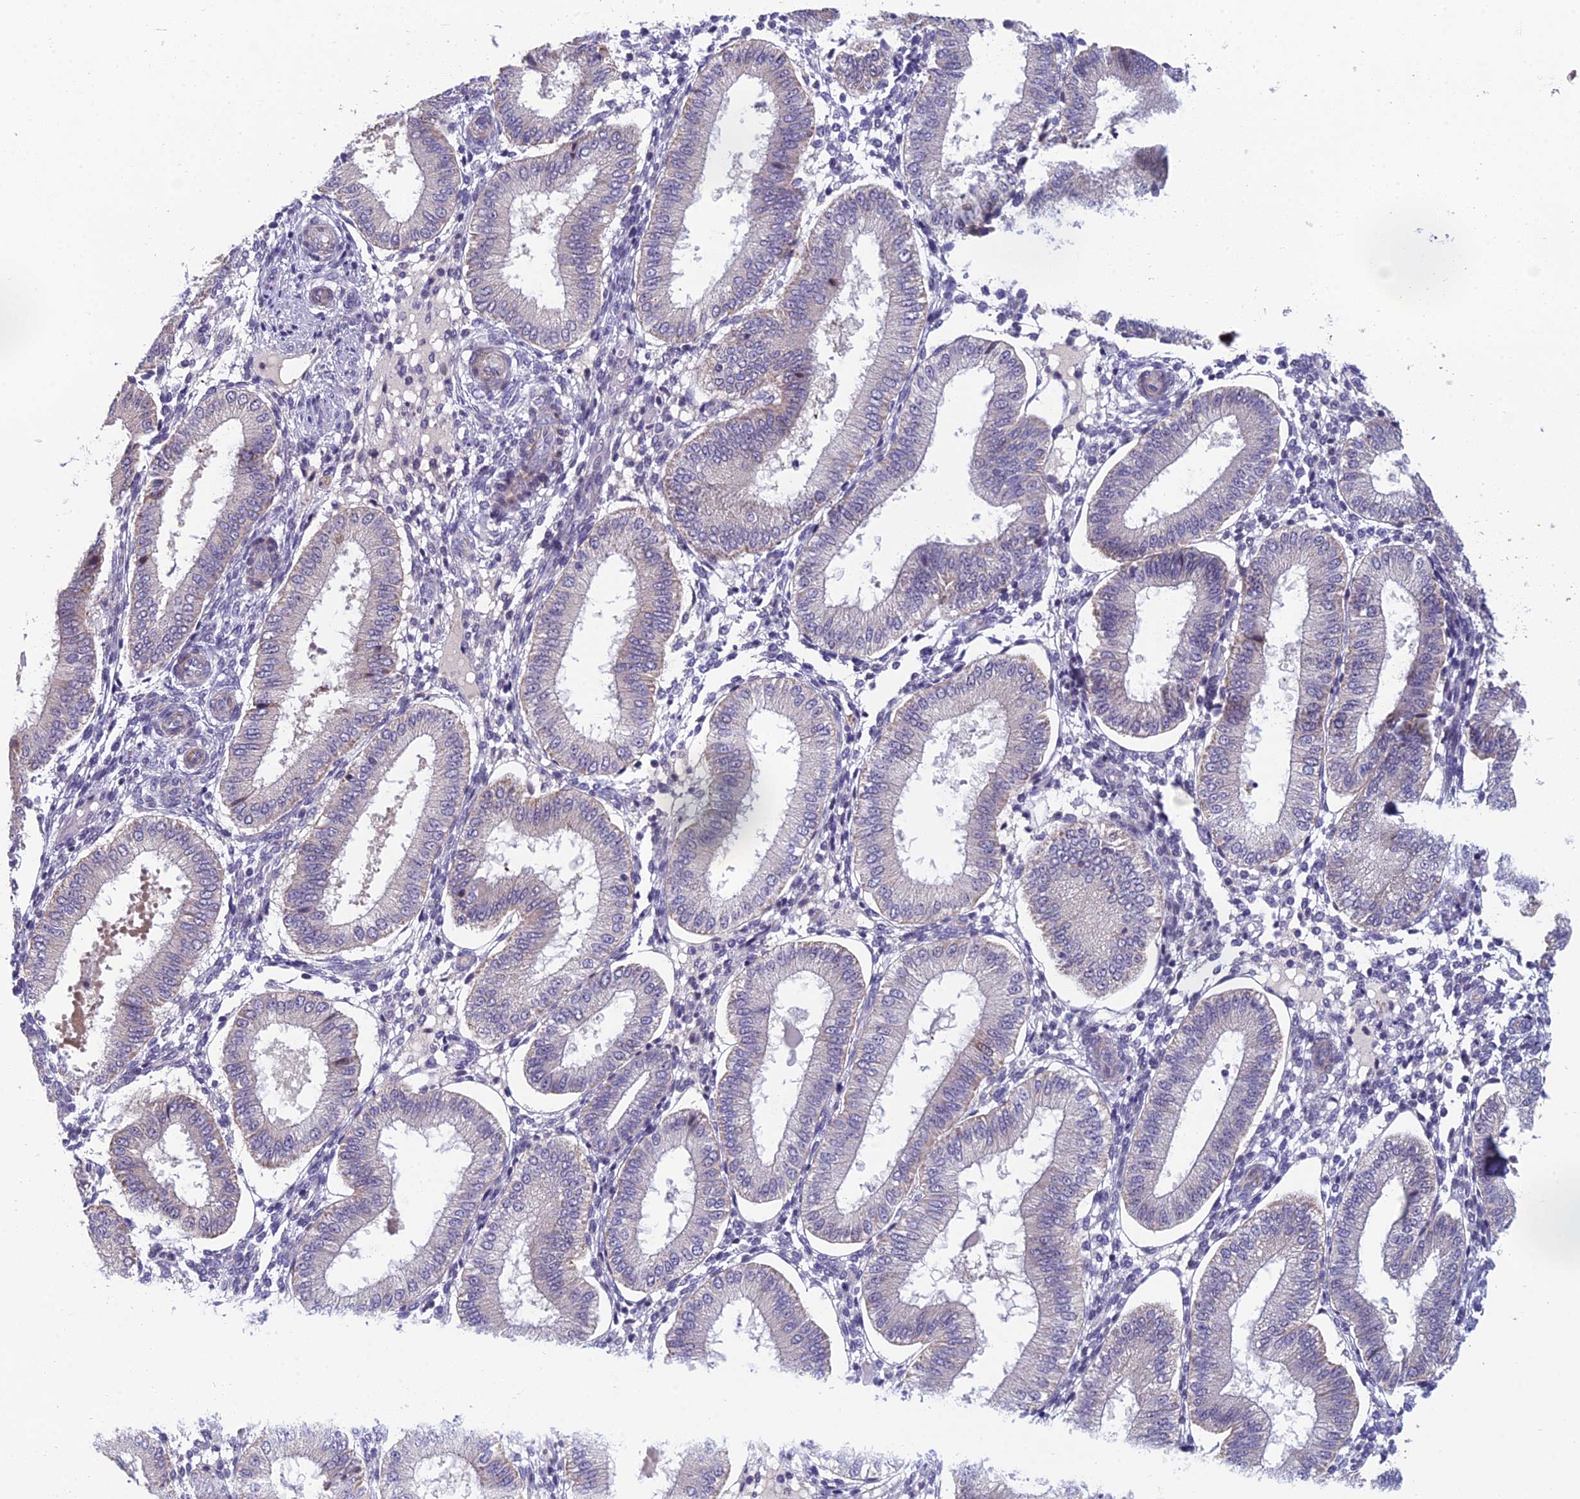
{"staining": {"intensity": "negative", "quantity": "none", "location": "none"}, "tissue": "endometrium", "cell_type": "Cells in endometrial stroma", "image_type": "normal", "snomed": [{"axis": "morphology", "description": "Normal tissue, NOS"}, {"axis": "topography", "description": "Endometrium"}], "caption": "A photomicrograph of human endometrium is negative for staining in cells in endometrial stroma. (DAB immunohistochemistry (IHC), high magnification).", "gene": "NOC2L", "patient": {"sex": "female", "age": 39}}